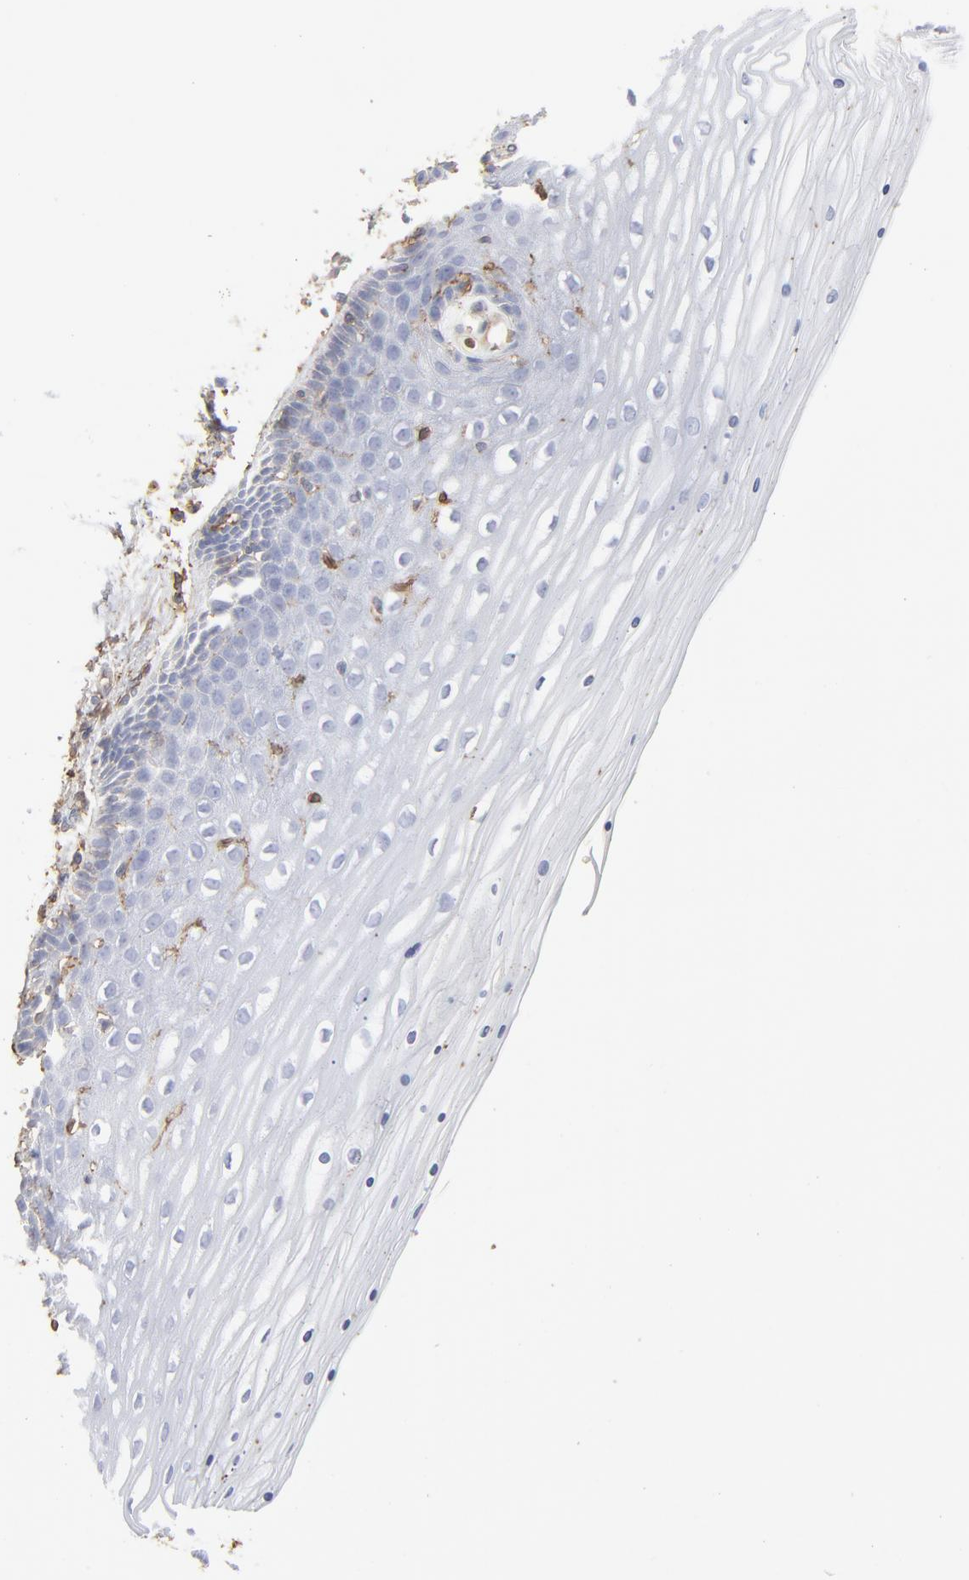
{"staining": {"intensity": "moderate", "quantity": "25%-75%", "location": "cytoplasmic/membranous"}, "tissue": "cervix", "cell_type": "Glandular cells", "image_type": "normal", "snomed": [{"axis": "morphology", "description": "Normal tissue, NOS"}, {"axis": "topography", "description": "Cervix"}], "caption": "Cervix stained with DAB immunohistochemistry shows medium levels of moderate cytoplasmic/membranous expression in approximately 25%-75% of glandular cells.", "gene": "ANXA5", "patient": {"sex": "female", "age": 39}}